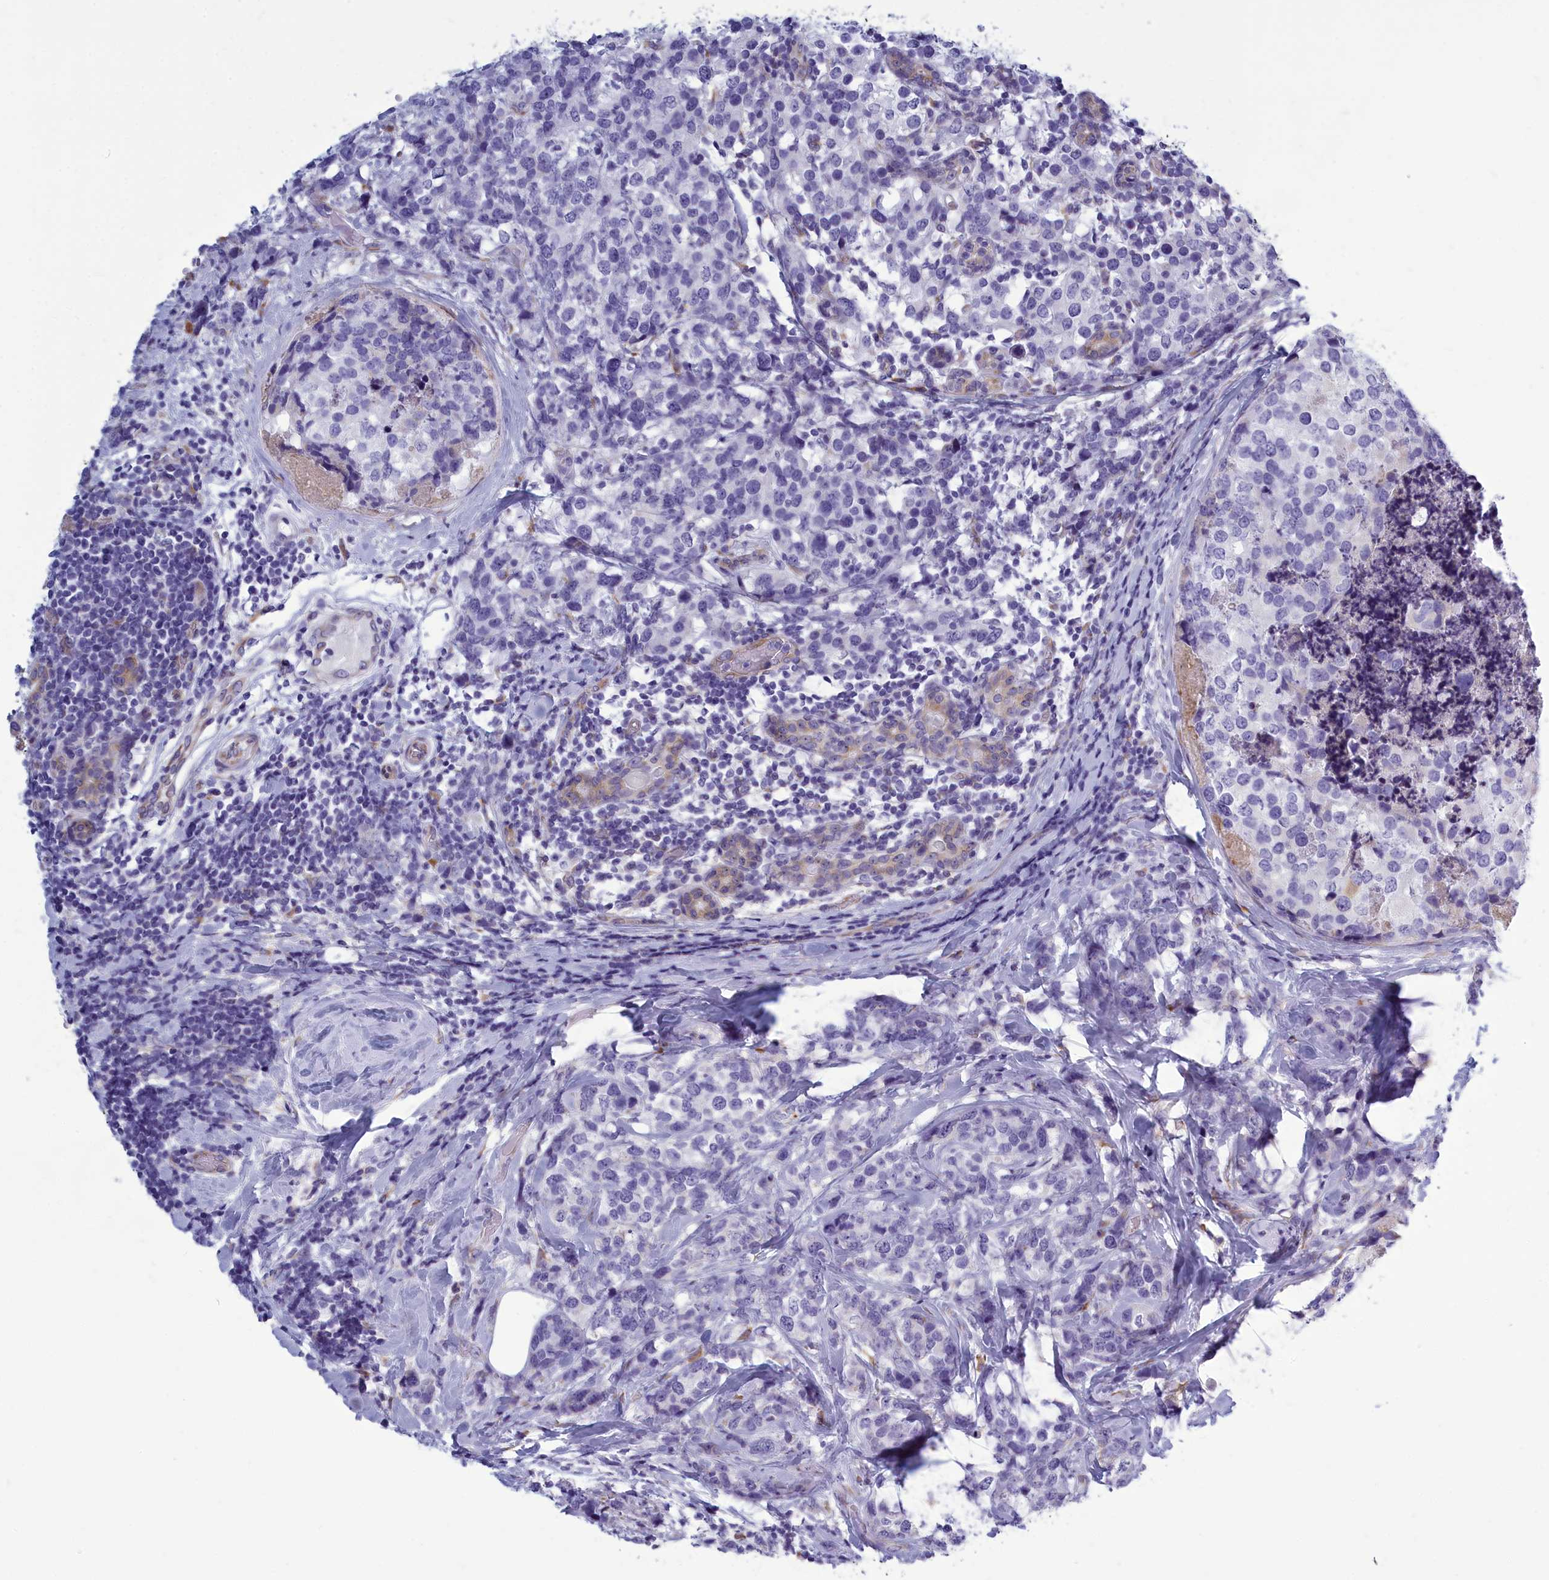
{"staining": {"intensity": "negative", "quantity": "none", "location": "none"}, "tissue": "breast cancer", "cell_type": "Tumor cells", "image_type": "cancer", "snomed": [{"axis": "morphology", "description": "Lobular carcinoma"}, {"axis": "topography", "description": "Breast"}], "caption": "An immunohistochemistry (IHC) micrograph of breast lobular carcinoma is shown. There is no staining in tumor cells of breast lobular carcinoma.", "gene": "CENATAC", "patient": {"sex": "female", "age": 59}}